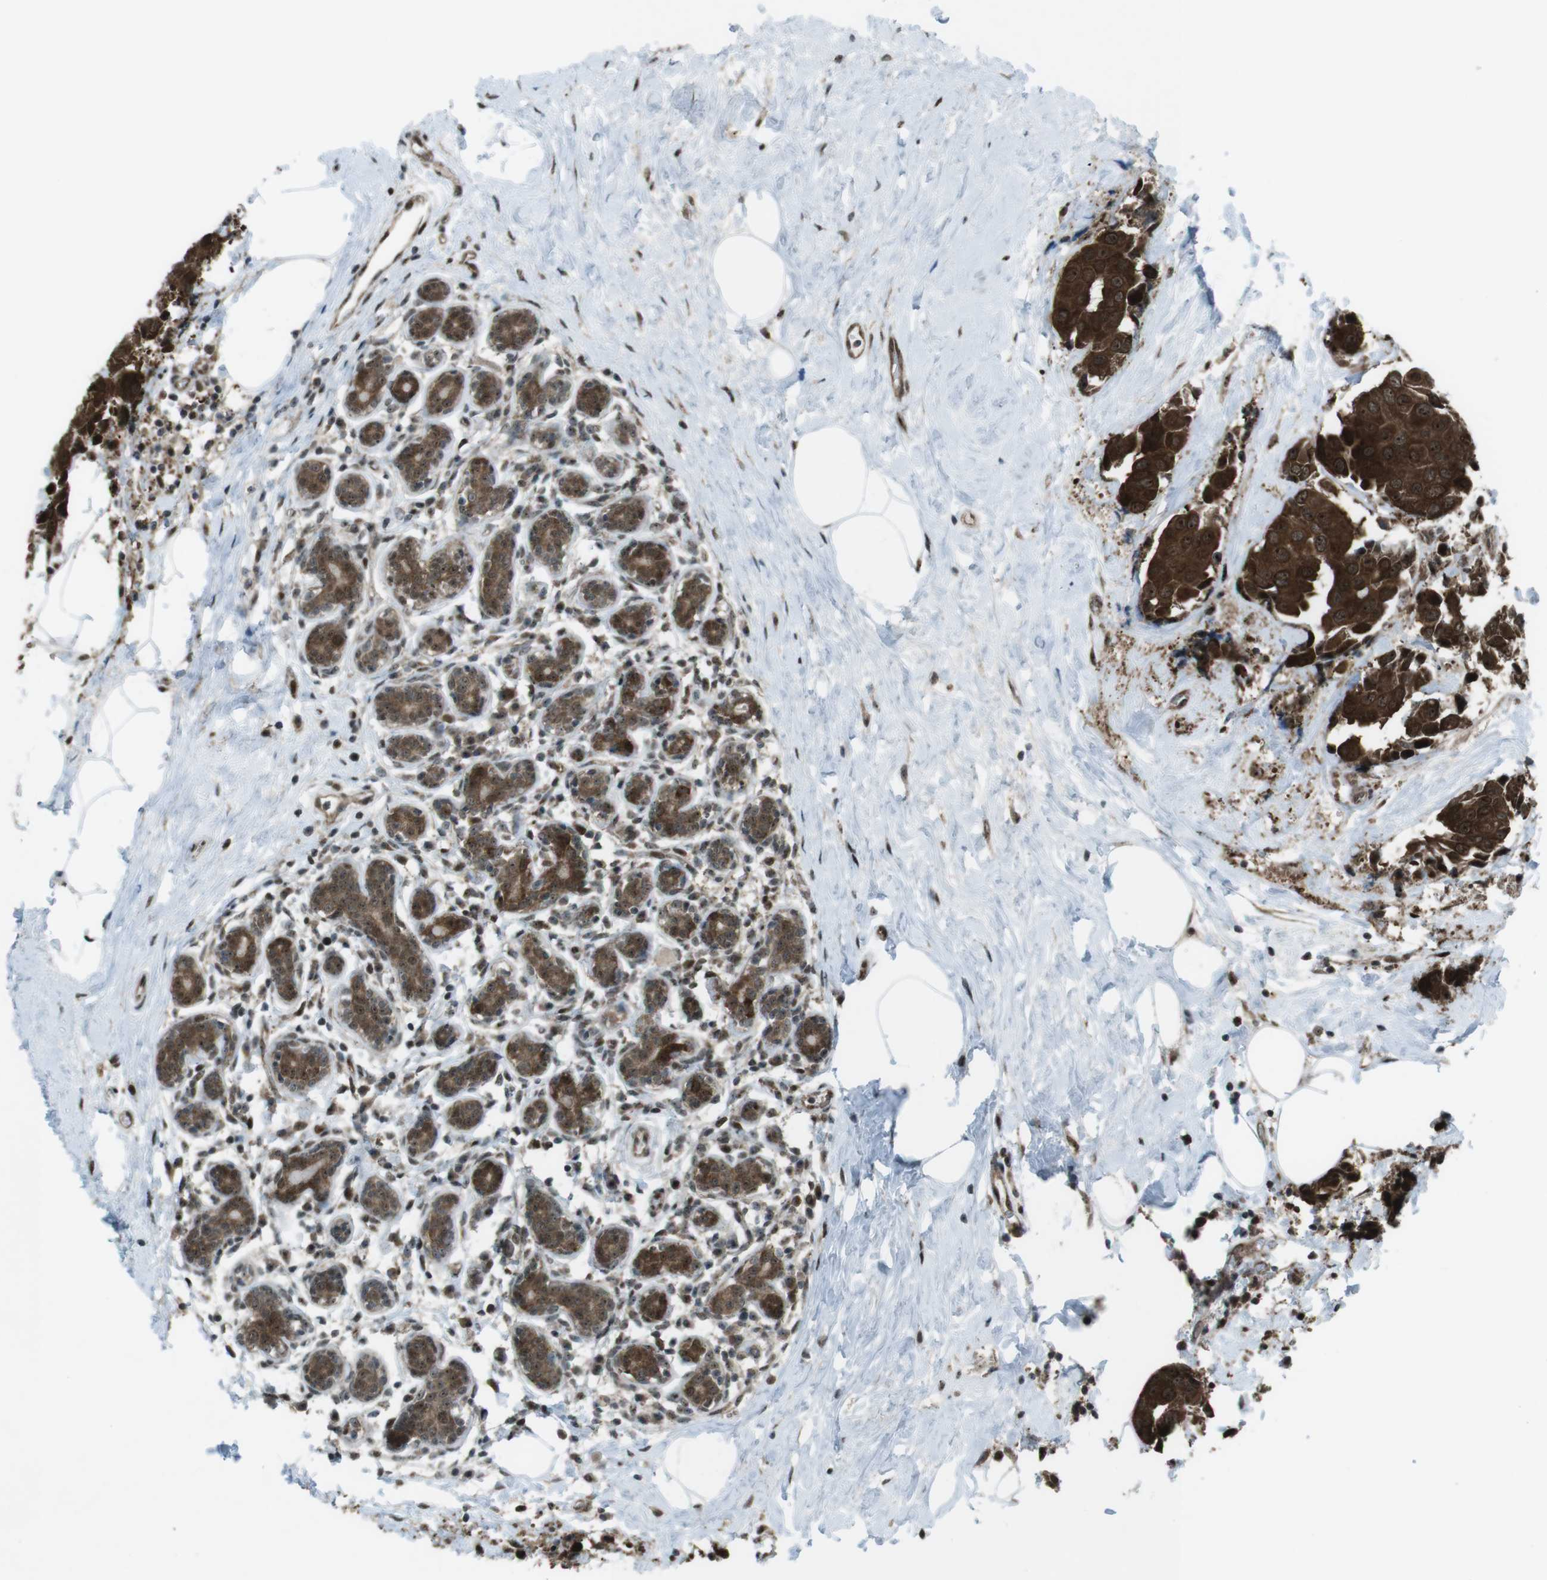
{"staining": {"intensity": "strong", "quantity": ">75%", "location": "cytoplasmic/membranous"}, "tissue": "breast cancer", "cell_type": "Tumor cells", "image_type": "cancer", "snomed": [{"axis": "morphology", "description": "Normal tissue, NOS"}, {"axis": "morphology", "description": "Duct carcinoma"}, {"axis": "topography", "description": "Breast"}], "caption": "An image of breast intraductal carcinoma stained for a protein exhibits strong cytoplasmic/membranous brown staining in tumor cells.", "gene": "CSNK1D", "patient": {"sex": "female", "age": 39}}